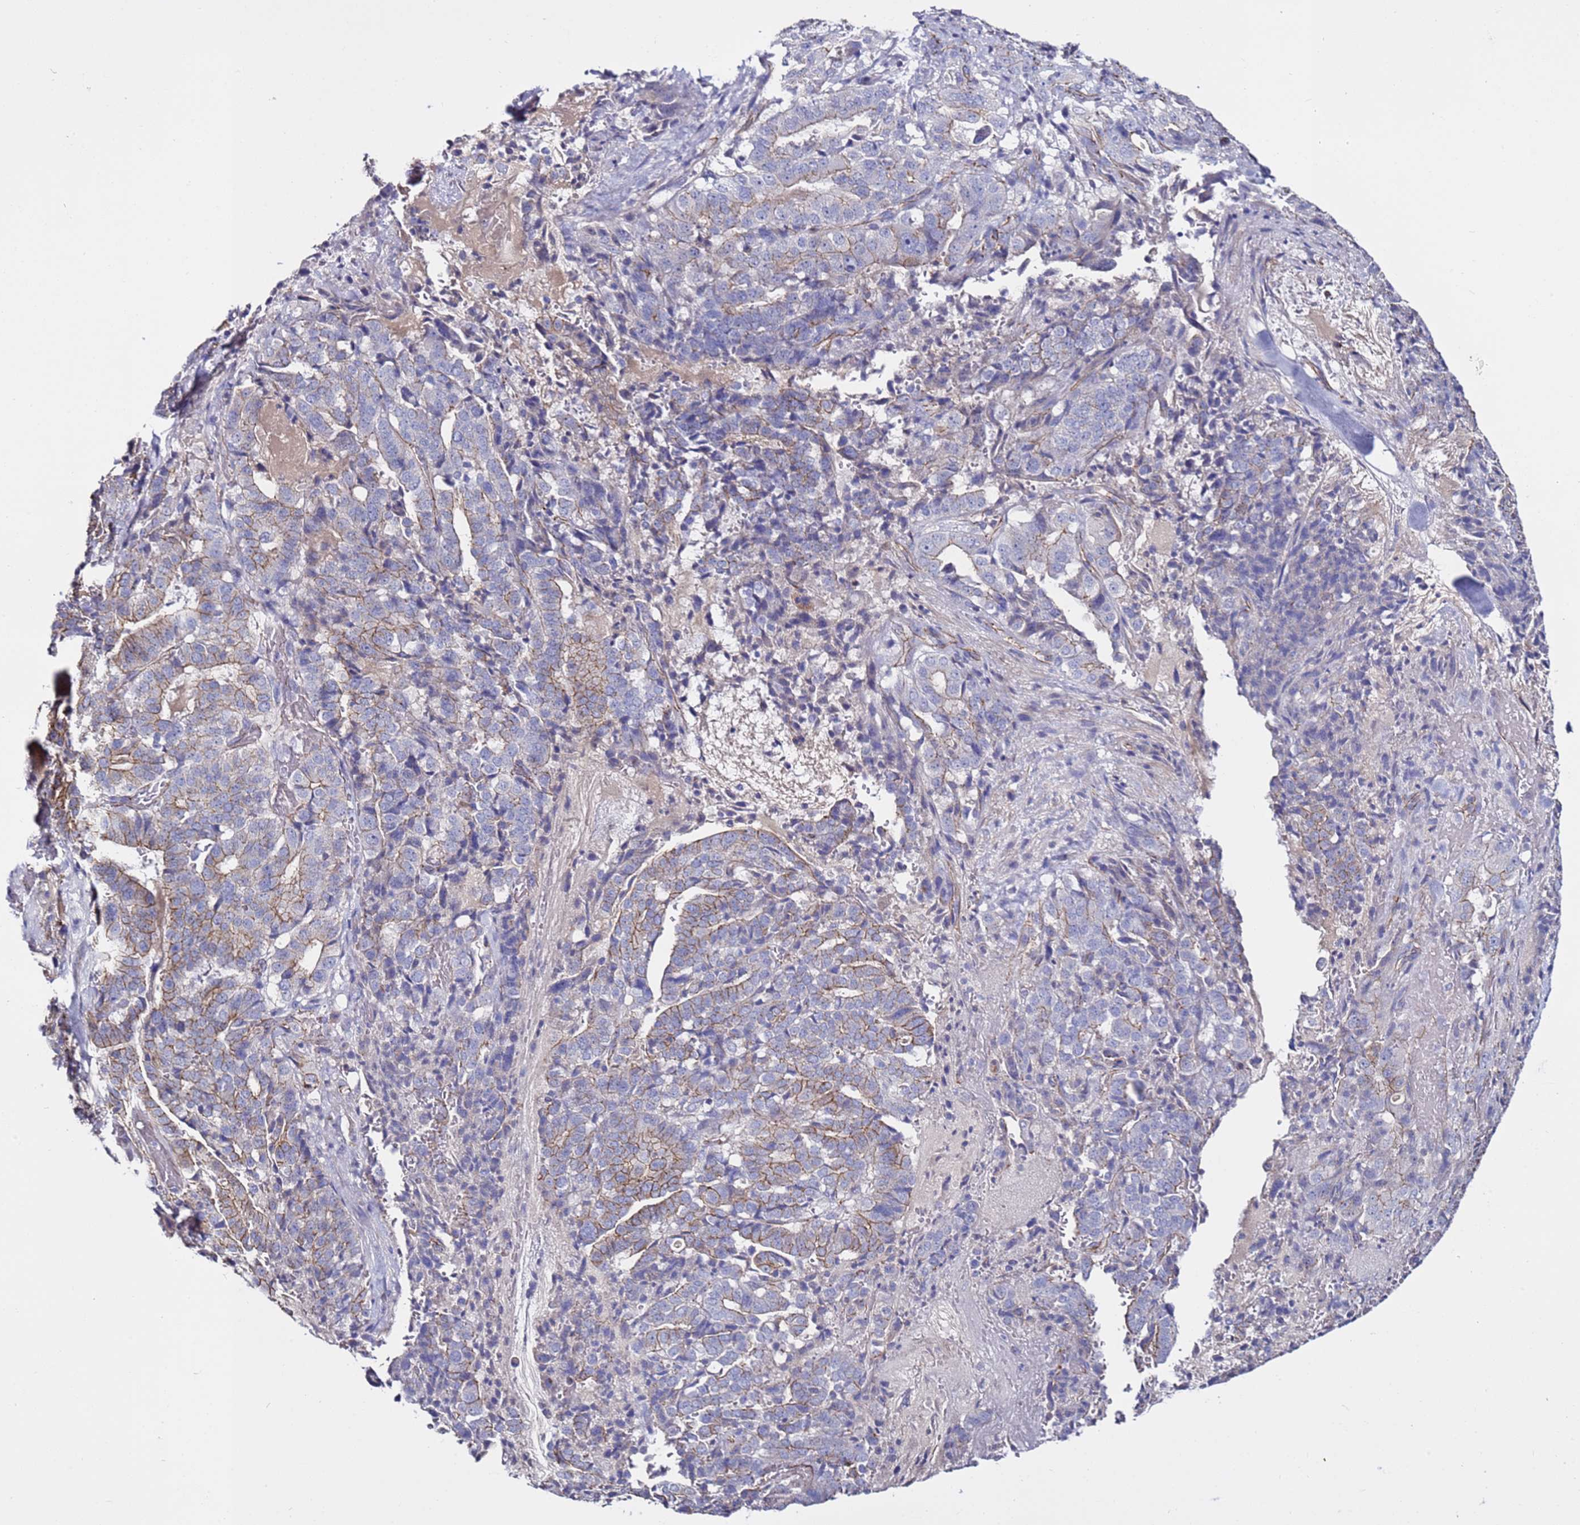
{"staining": {"intensity": "moderate", "quantity": "<25%", "location": "cytoplasmic/membranous"}, "tissue": "stomach cancer", "cell_type": "Tumor cells", "image_type": "cancer", "snomed": [{"axis": "morphology", "description": "Adenocarcinoma, NOS"}, {"axis": "topography", "description": "Stomach"}], "caption": "The photomicrograph displays immunohistochemical staining of adenocarcinoma (stomach). There is moderate cytoplasmic/membranous positivity is present in about <25% of tumor cells.", "gene": "TENM3", "patient": {"sex": "male", "age": 48}}